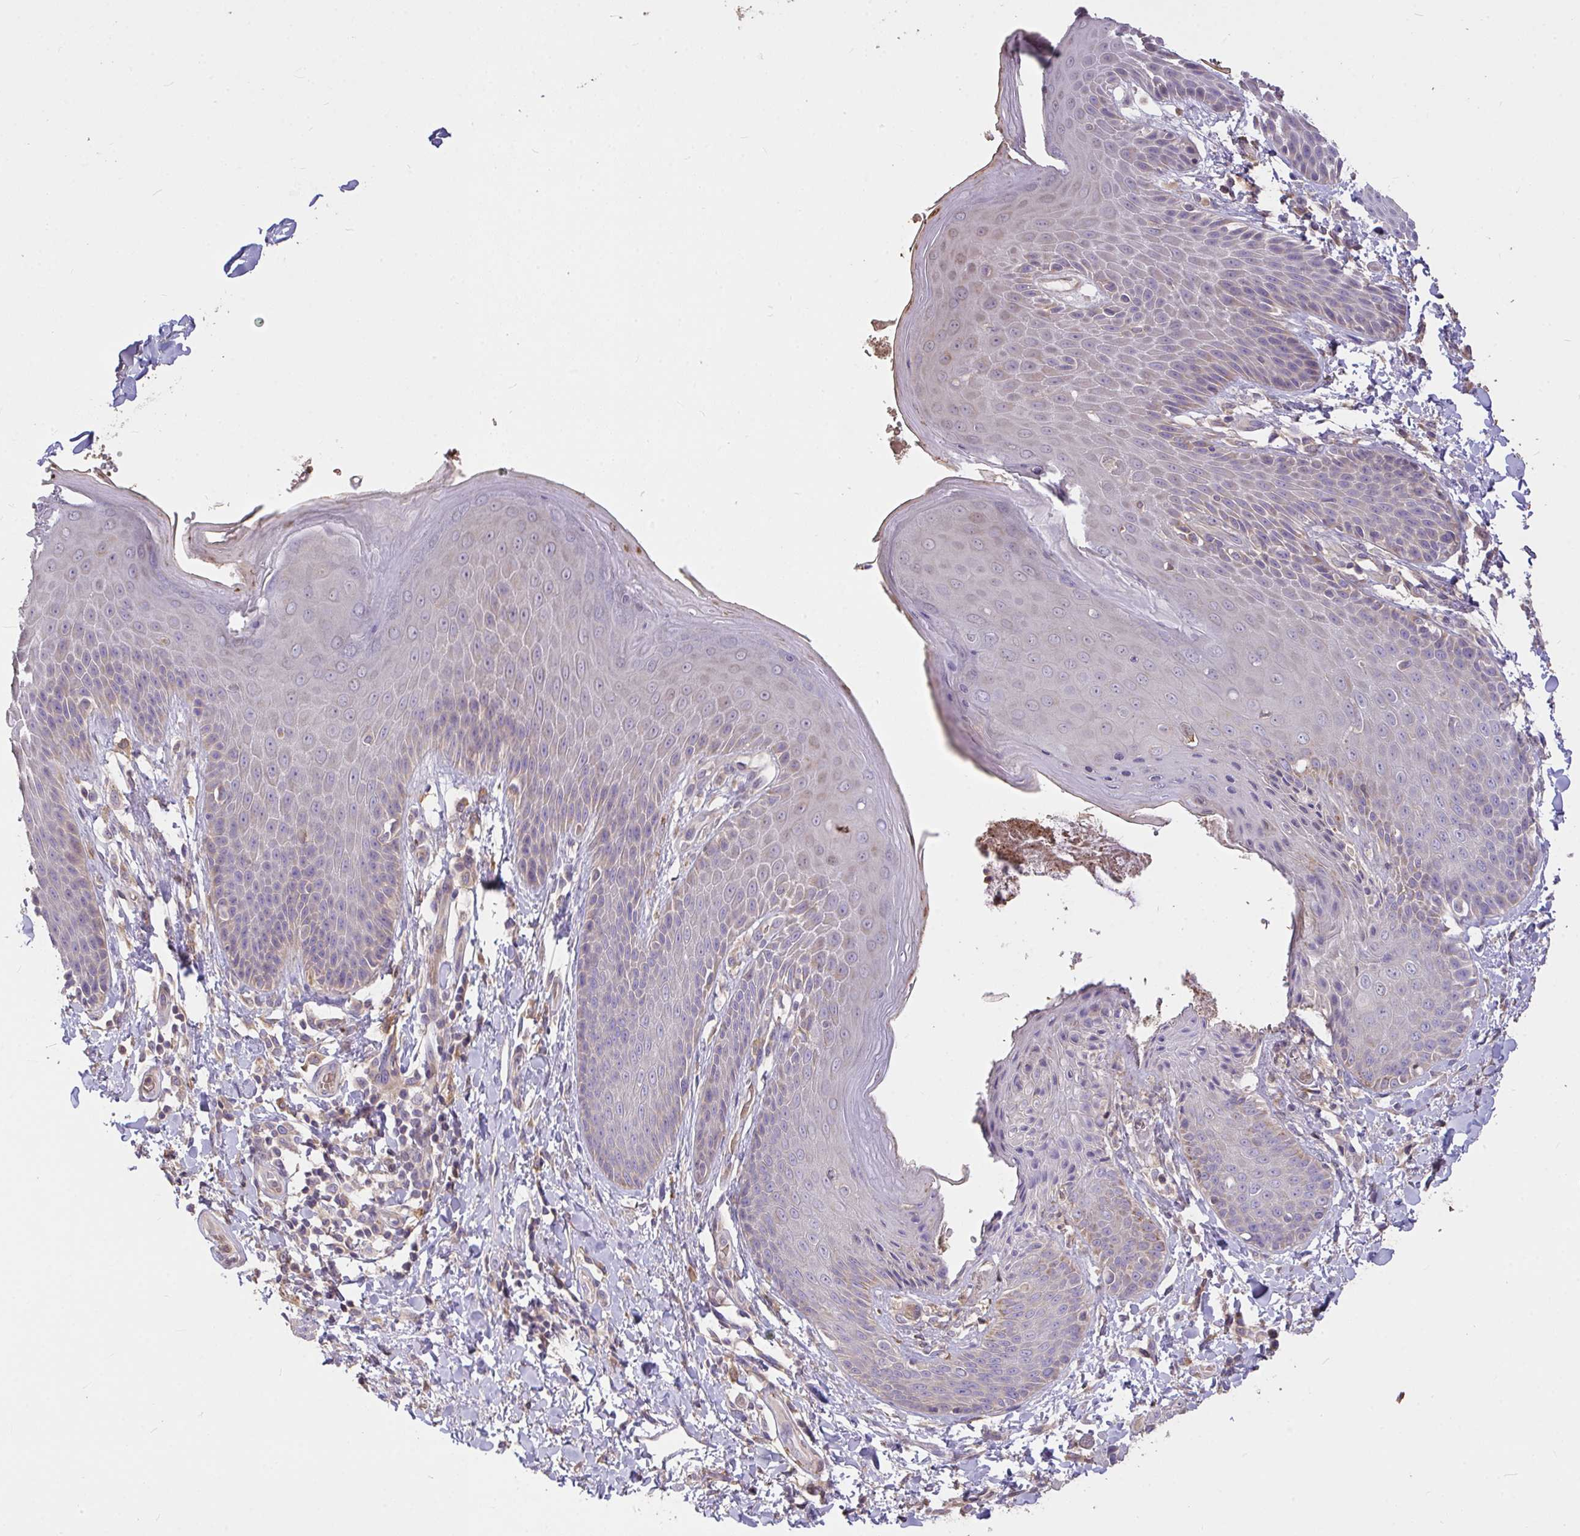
{"staining": {"intensity": "strong", "quantity": "<25%", "location": "cytoplasmic/membranous"}, "tissue": "skin", "cell_type": "Epidermal cells", "image_type": "normal", "snomed": [{"axis": "morphology", "description": "Normal tissue, NOS"}, {"axis": "topography", "description": "Anal"}, {"axis": "topography", "description": "Peripheral nerve tissue"}], "caption": "This is a micrograph of immunohistochemistry staining of benign skin, which shows strong positivity in the cytoplasmic/membranous of epidermal cells.", "gene": "FCER1A", "patient": {"sex": "male", "age": 51}}